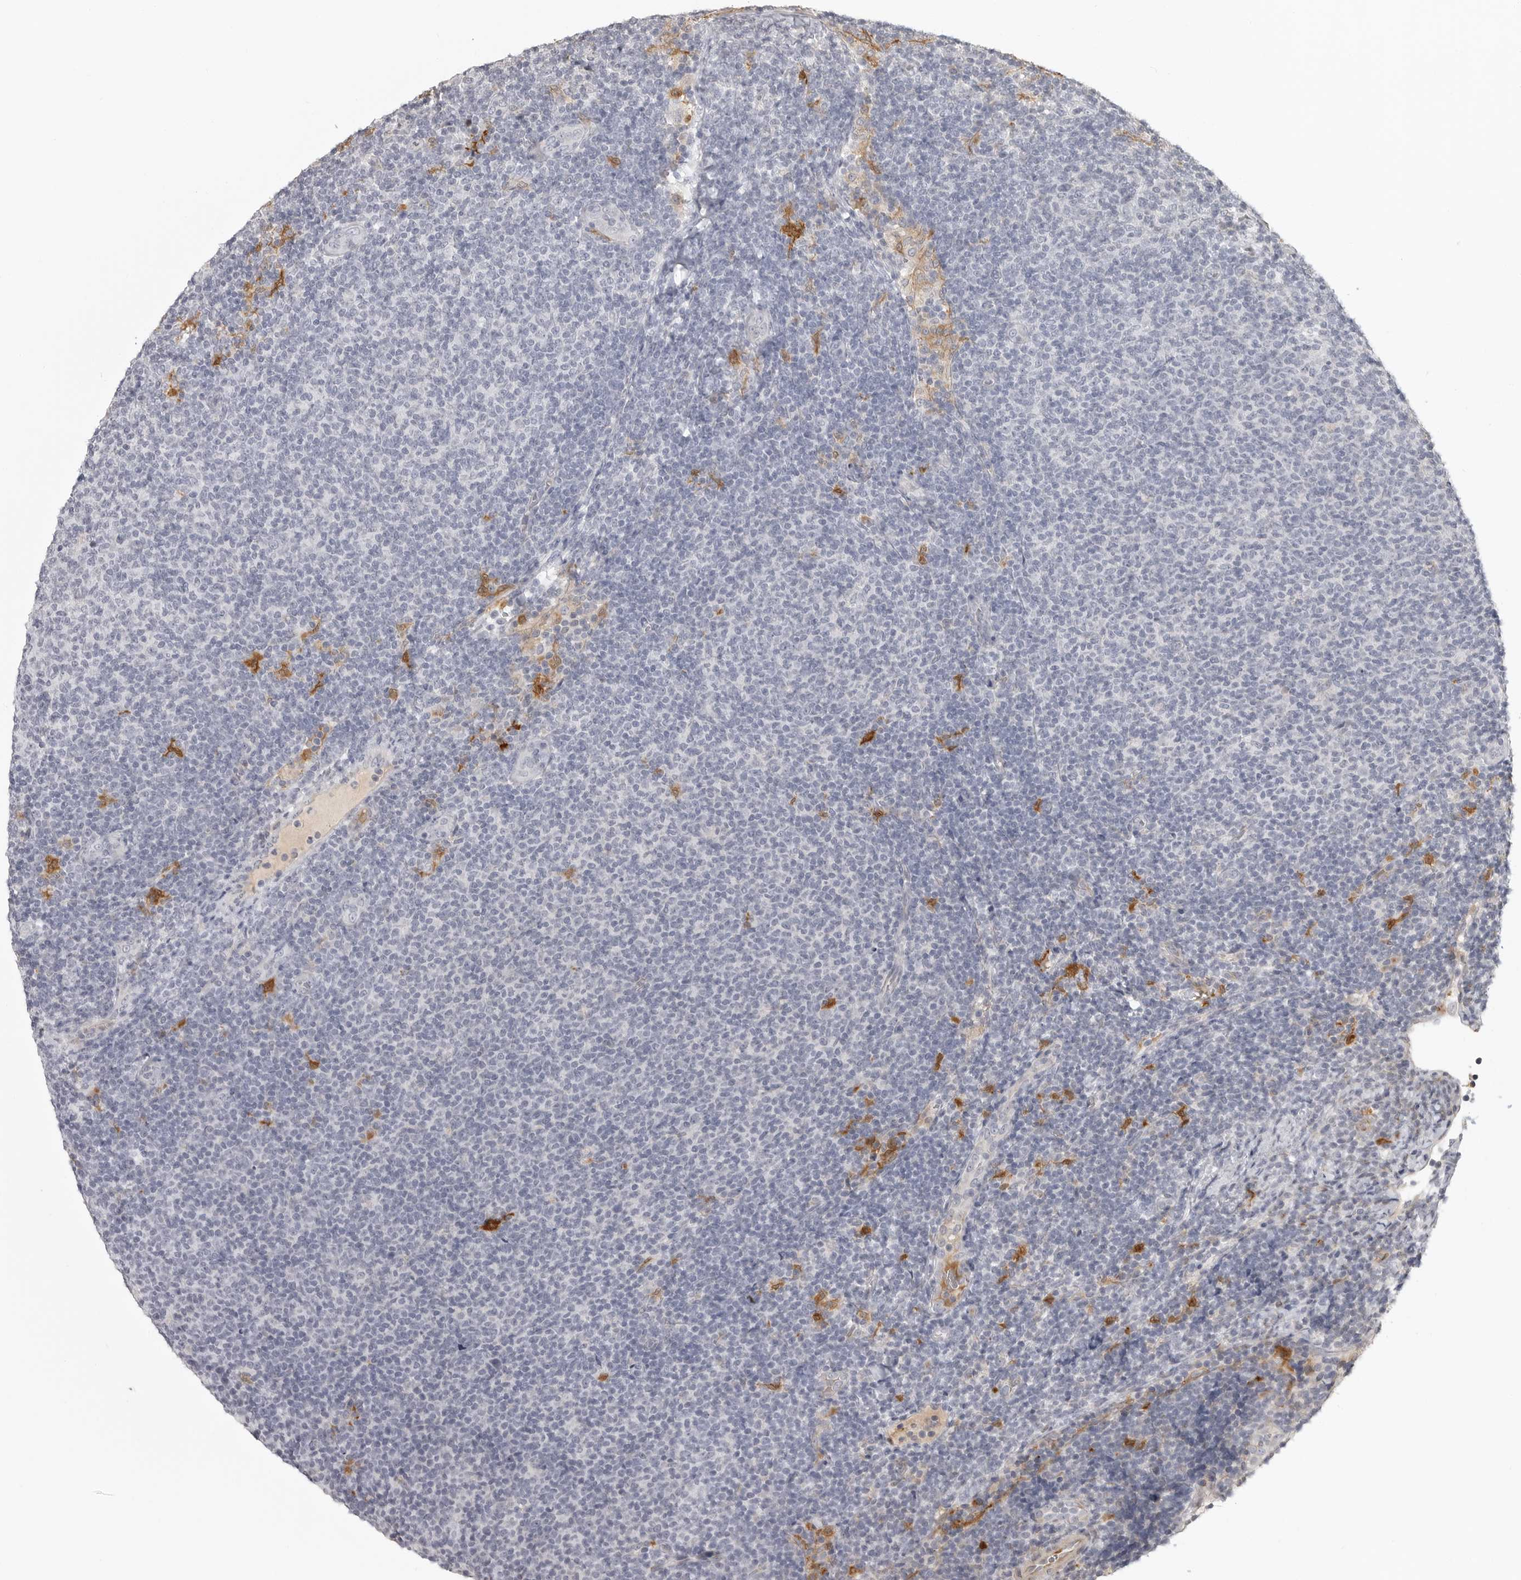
{"staining": {"intensity": "negative", "quantity": "none", "location": "none"}, "tissue": "lymphoma", "cell_type": "Tumor cells", "image_type": "cancer", "snomed": [{"axis": "morphology", "description": "Malignant lymphoma, non-Hodgkin's type, Low grade"}, {"axis": "topography", "description": "Lymph node"}], "caption": "This is an IHC micrograph of malignant lymphoma, non-Hodgkin's type (low-grade). There is no staining in tumor cells.", "gene": "IDO1", "patient": {"sex": "male", "age": 66}}